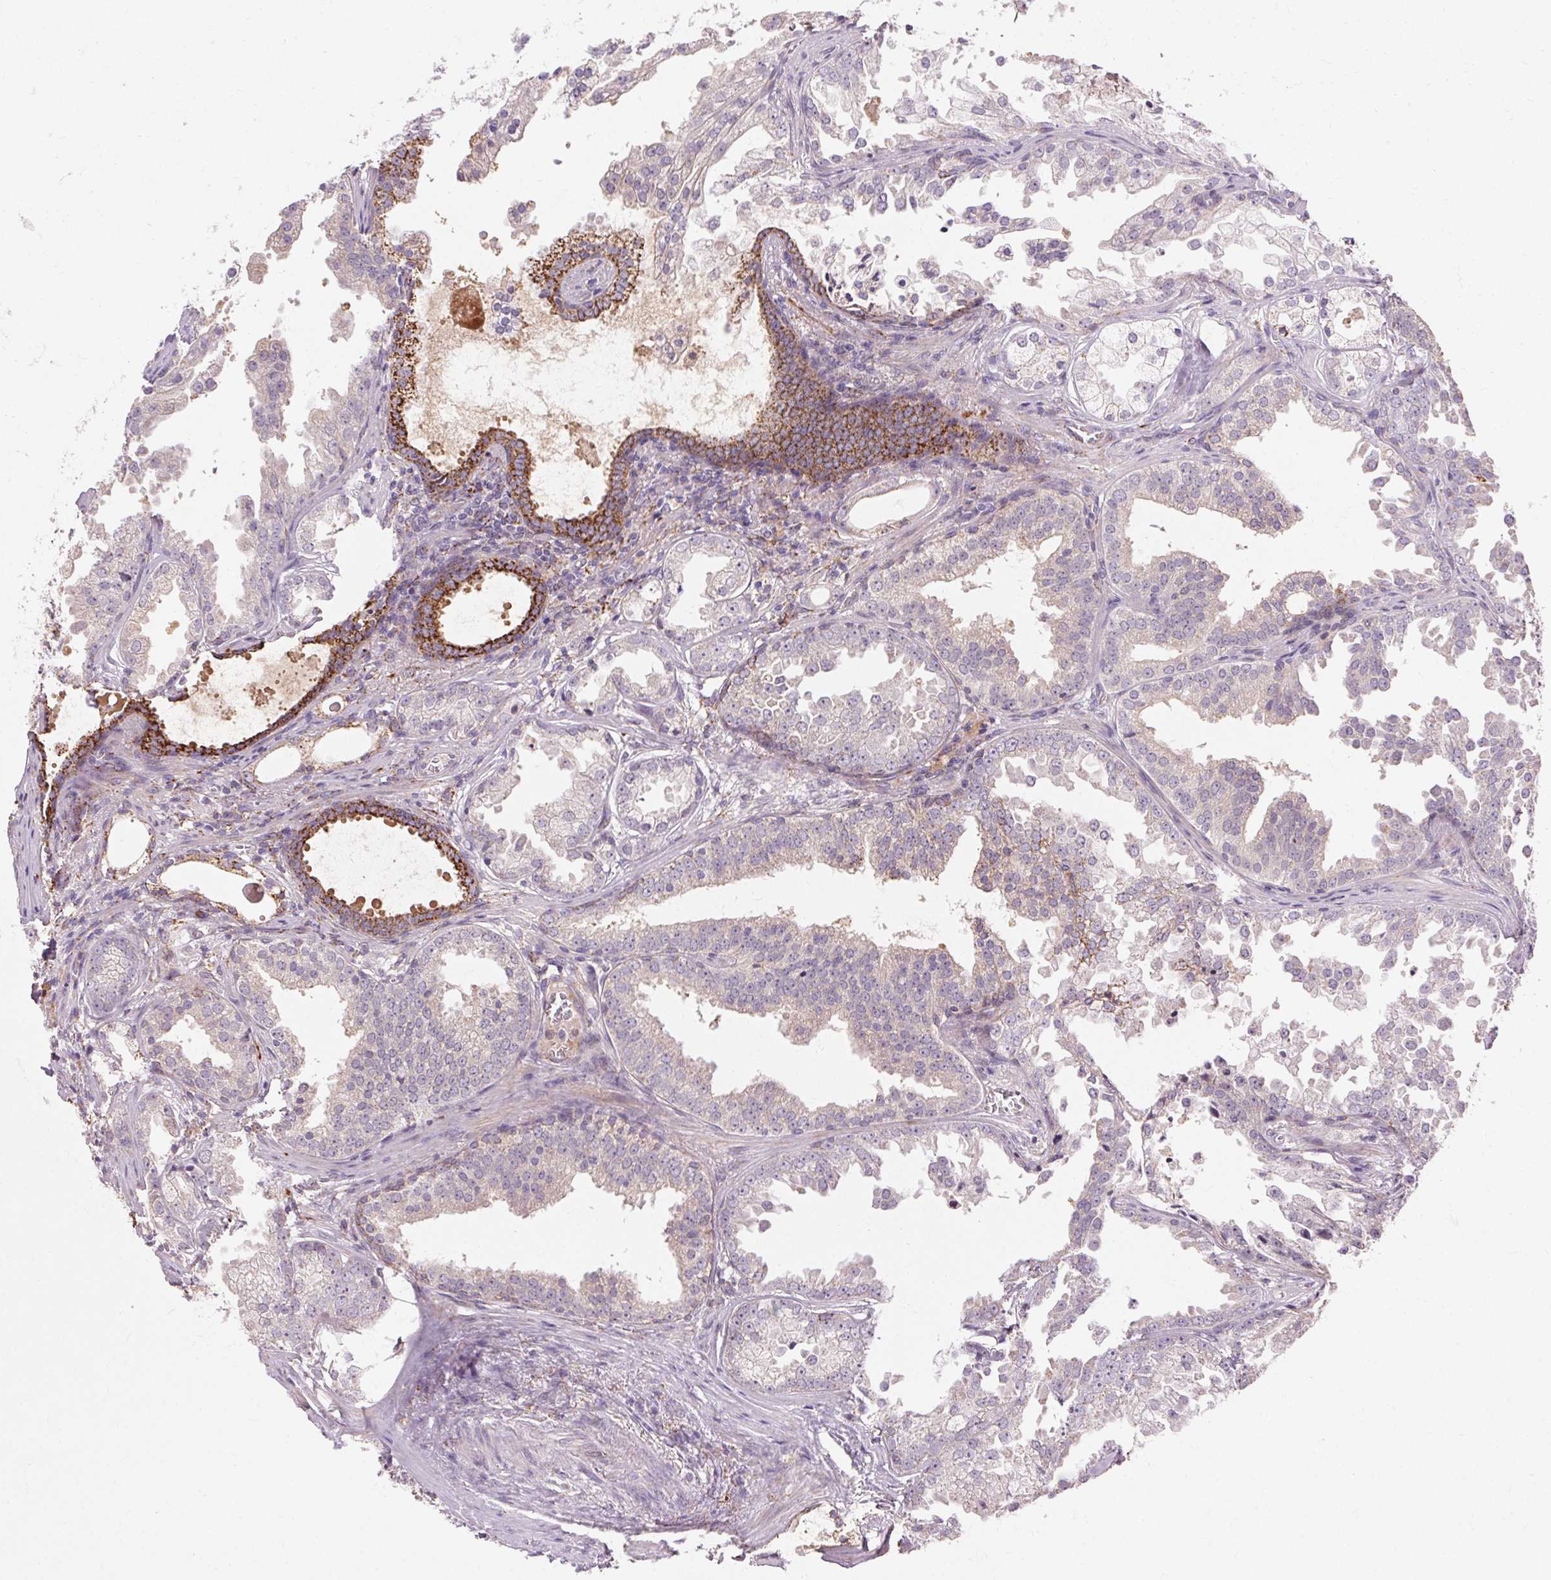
{"staining": {"intensity": "strong", "quantity": "<25%", "location": "cytoplasmic/membranous"}, "tissue": "prostate cancer", "cell_type": "Tumor cells", "image_type": "cancer", "snomed": [{"axis": "morphology", "description": "Adenocarcinoma, Low grade"}, {"axis": "topography", "description": "Prostate"}], "caption": "IHC of prostate adenocarcinoma (low-grade) reveals medium levels of strong cytoplasmic/membranous expression in approximately <25% of tumor cells. (DAB IHC with brightfield microscopy, high magnification).", "gene": "REP15", "patient": {"sex": "male", "age": 65}}